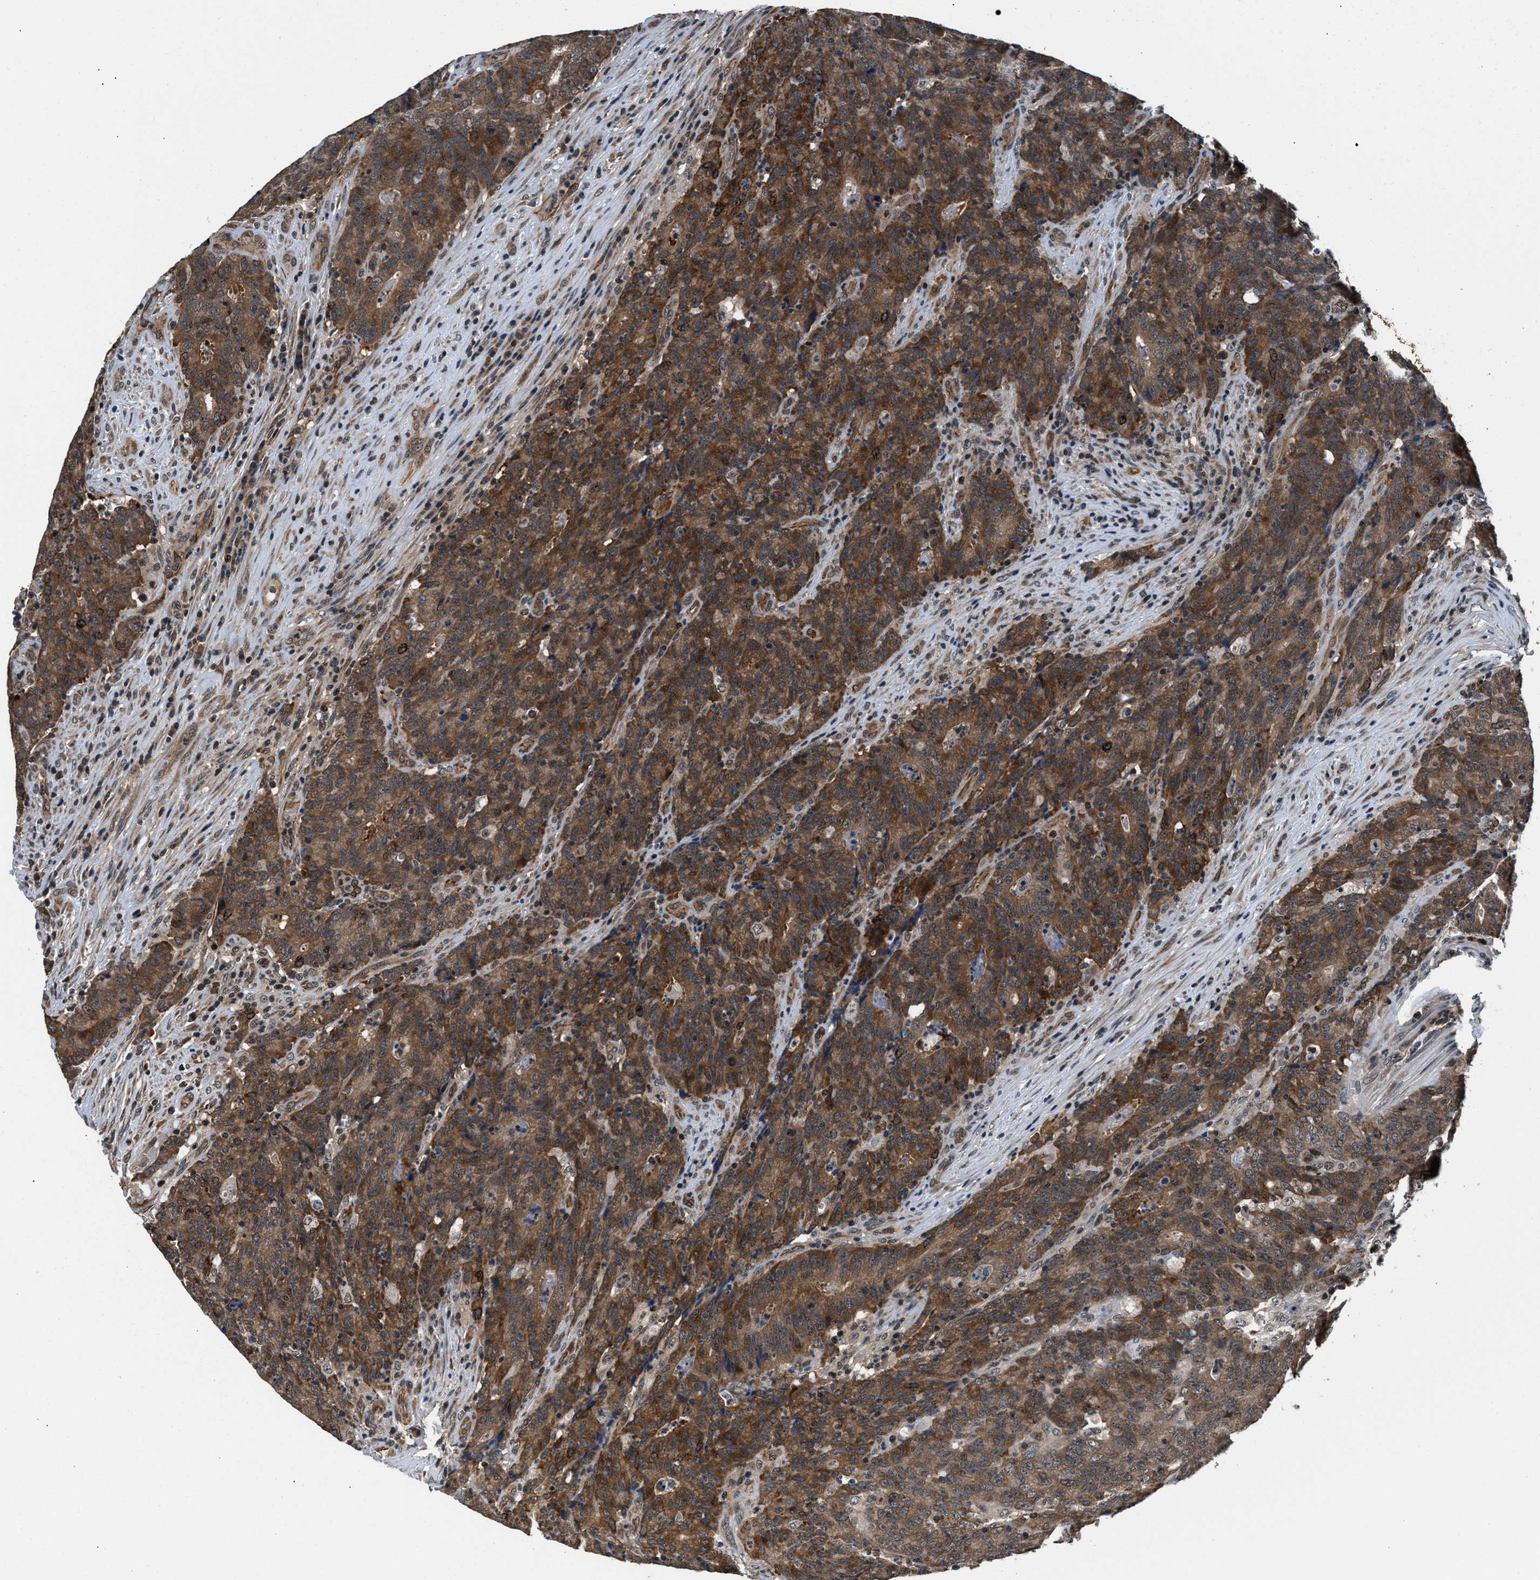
{"staining": {"intensity": "strong", "quantity": ">75%", "location": "cytoplasmic/membranous"}, "tissue": "colorectal cancer", "cell_type": "Tumor cells", "image_type": "cancer", "snomed": [{"axis": "morphology", "description": "Normal tissue, NOS"}, {"axis": "morphology", "description": "Adenocarcinoma, NOS"}, {"axis": "topography", "description": "Colon"}], "caption": "Colorectal adenocarcinoma stained with IHC shows strong cytoplasmic/membranous positivity in approximately >75% of tumor cells. (brown staining indicates protein expression, while blue staining denotes nuclei).", "gene": "RBM33", "patient": {"sex": "female", "age": 75}}